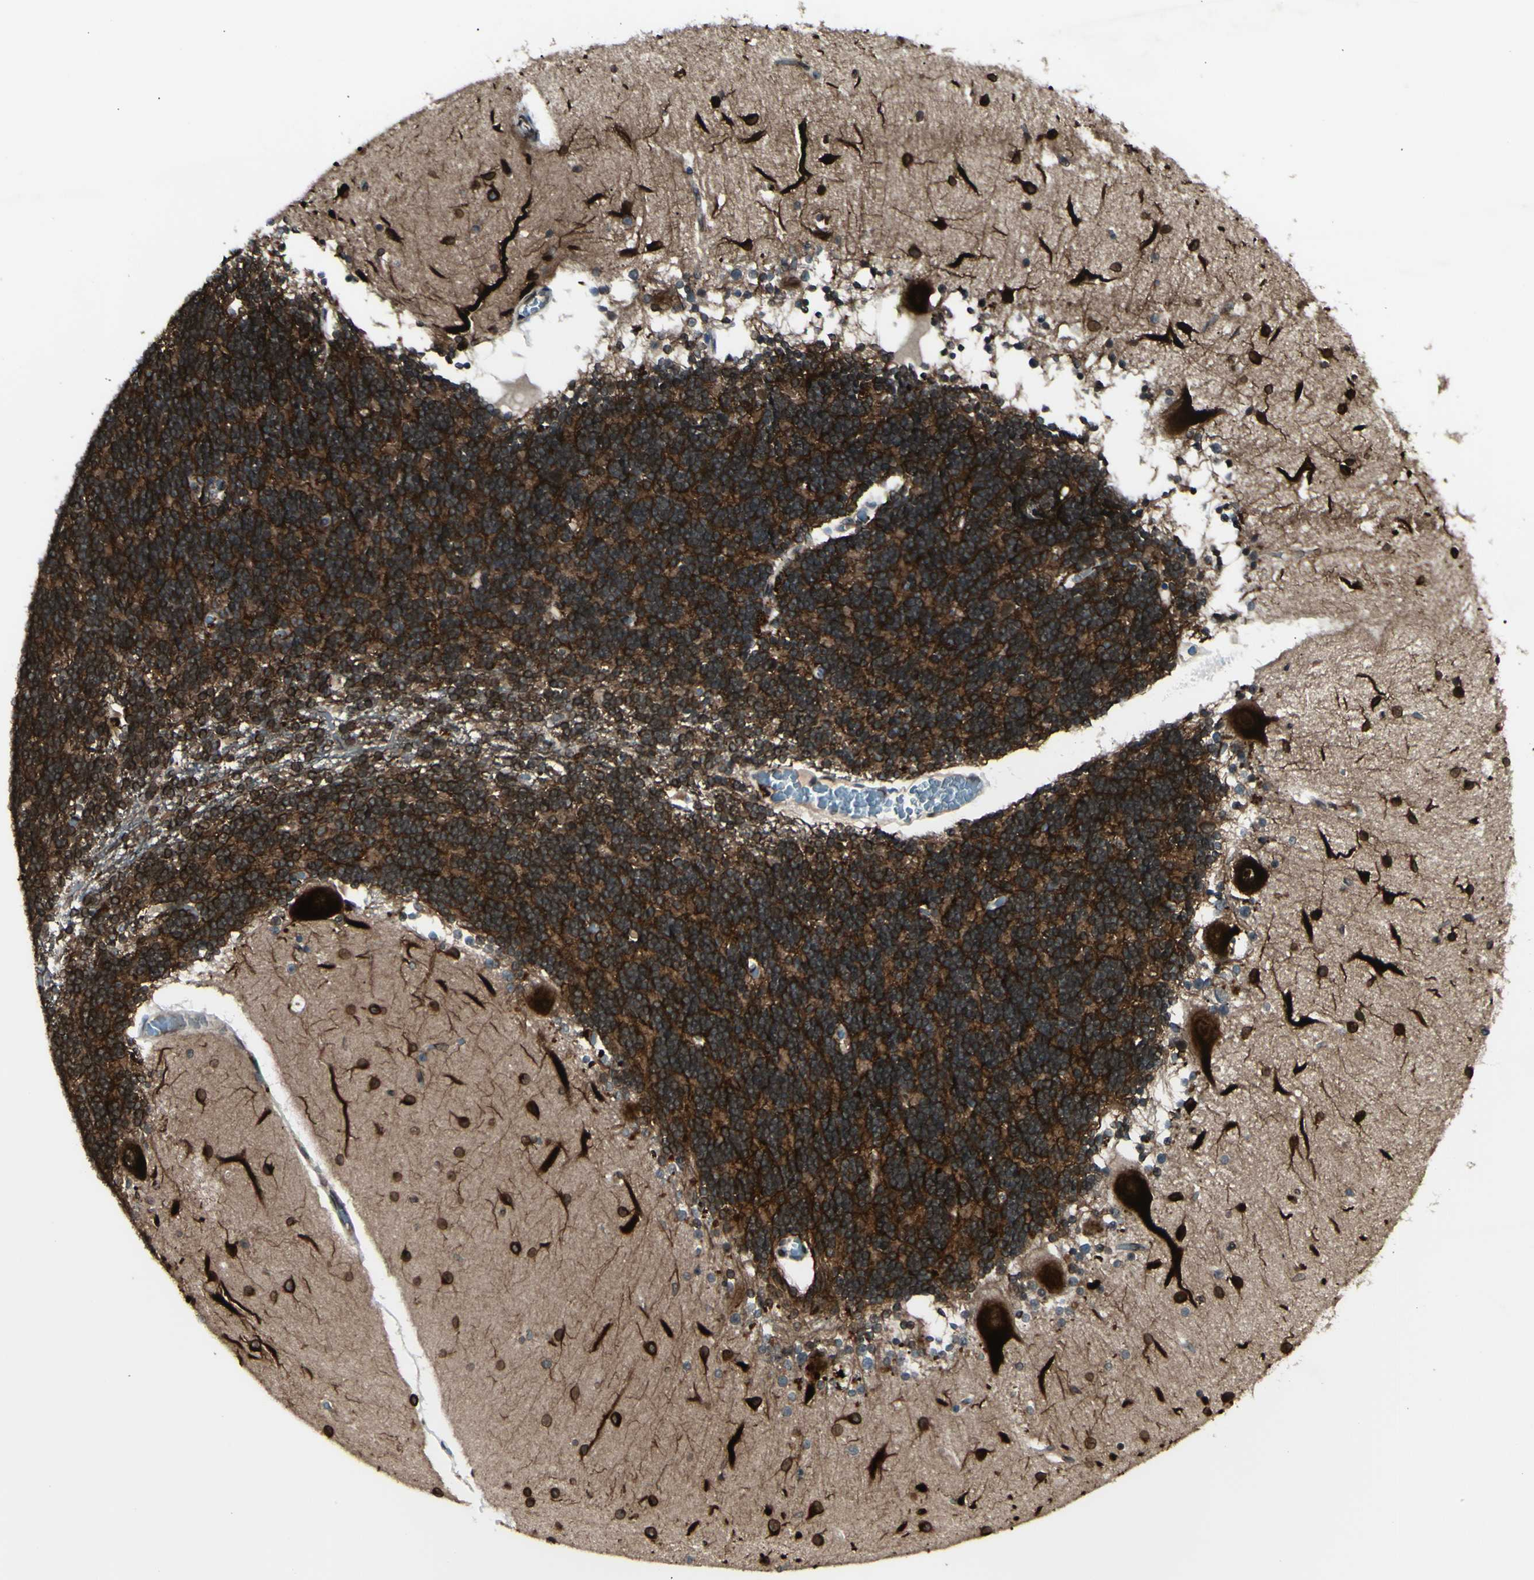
{"staining": {"intensity": "strong", "quantity": ">75%", "location": "cytoplasmic/membranous,nuclear"}, "tissue": "cerebellum", "cell_type": "Cells in granular layer", "image_type": "normal", "snomed": [{"axis": "morphology", "description": "Normal tissue, NOS"}, {"axis": "topography", "description": "Cerebellum"}], "caption": "Strong cytoplasmic/membranous,nuclear staining for a protein is present in about >75% of cells in granular layer of unremarkable cerebellum using immunohistochemistry.", "gene": "MLF2", "patient": {"sex": "female", "age": 54}}